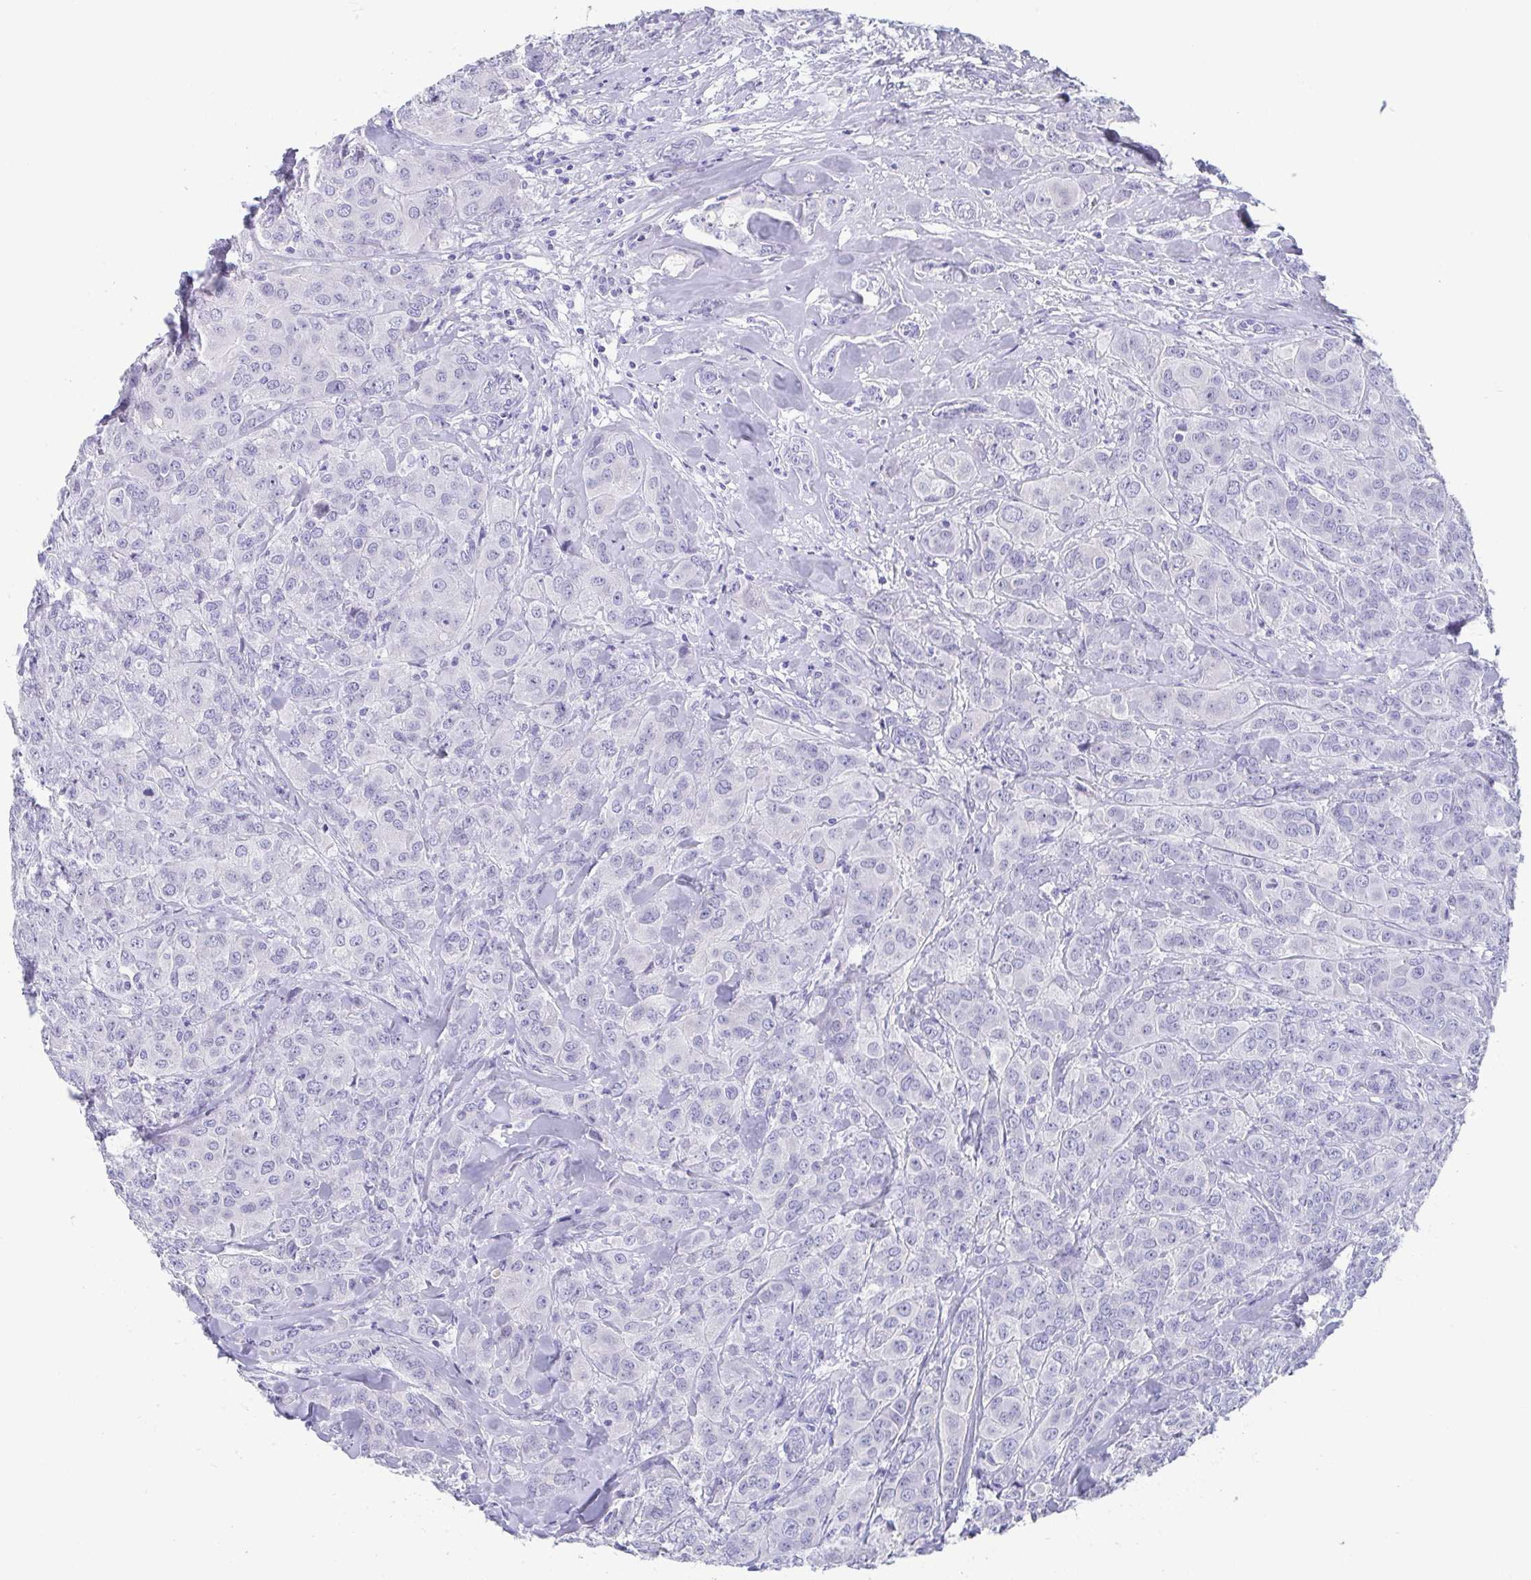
{"staining": {"intensity": "negative", "quantity": "none", "location": "none"}, "tissue": "breast cancer", "cell_type": "Tumor cells", "image_type": "cancer", "snomed": [{"axis": "morphology", "description": "Normal tissue, NOS"}, {"axis": "morphology", "description": "Duct carcinoma"}, {"axis": "topography", "description": "Breast"}], "caption": "DAB immunohistochemical staining of breast cancer (infiltrating ductal carcinoma) displays no significant expression in tumor cells. (DAB (3,3'-diaminobenzidine) immunohistochemistry (IHC) with hematoxylin counter stain).", "gene": "SCGN", "patient": {"sex": "female", "age": 43}}